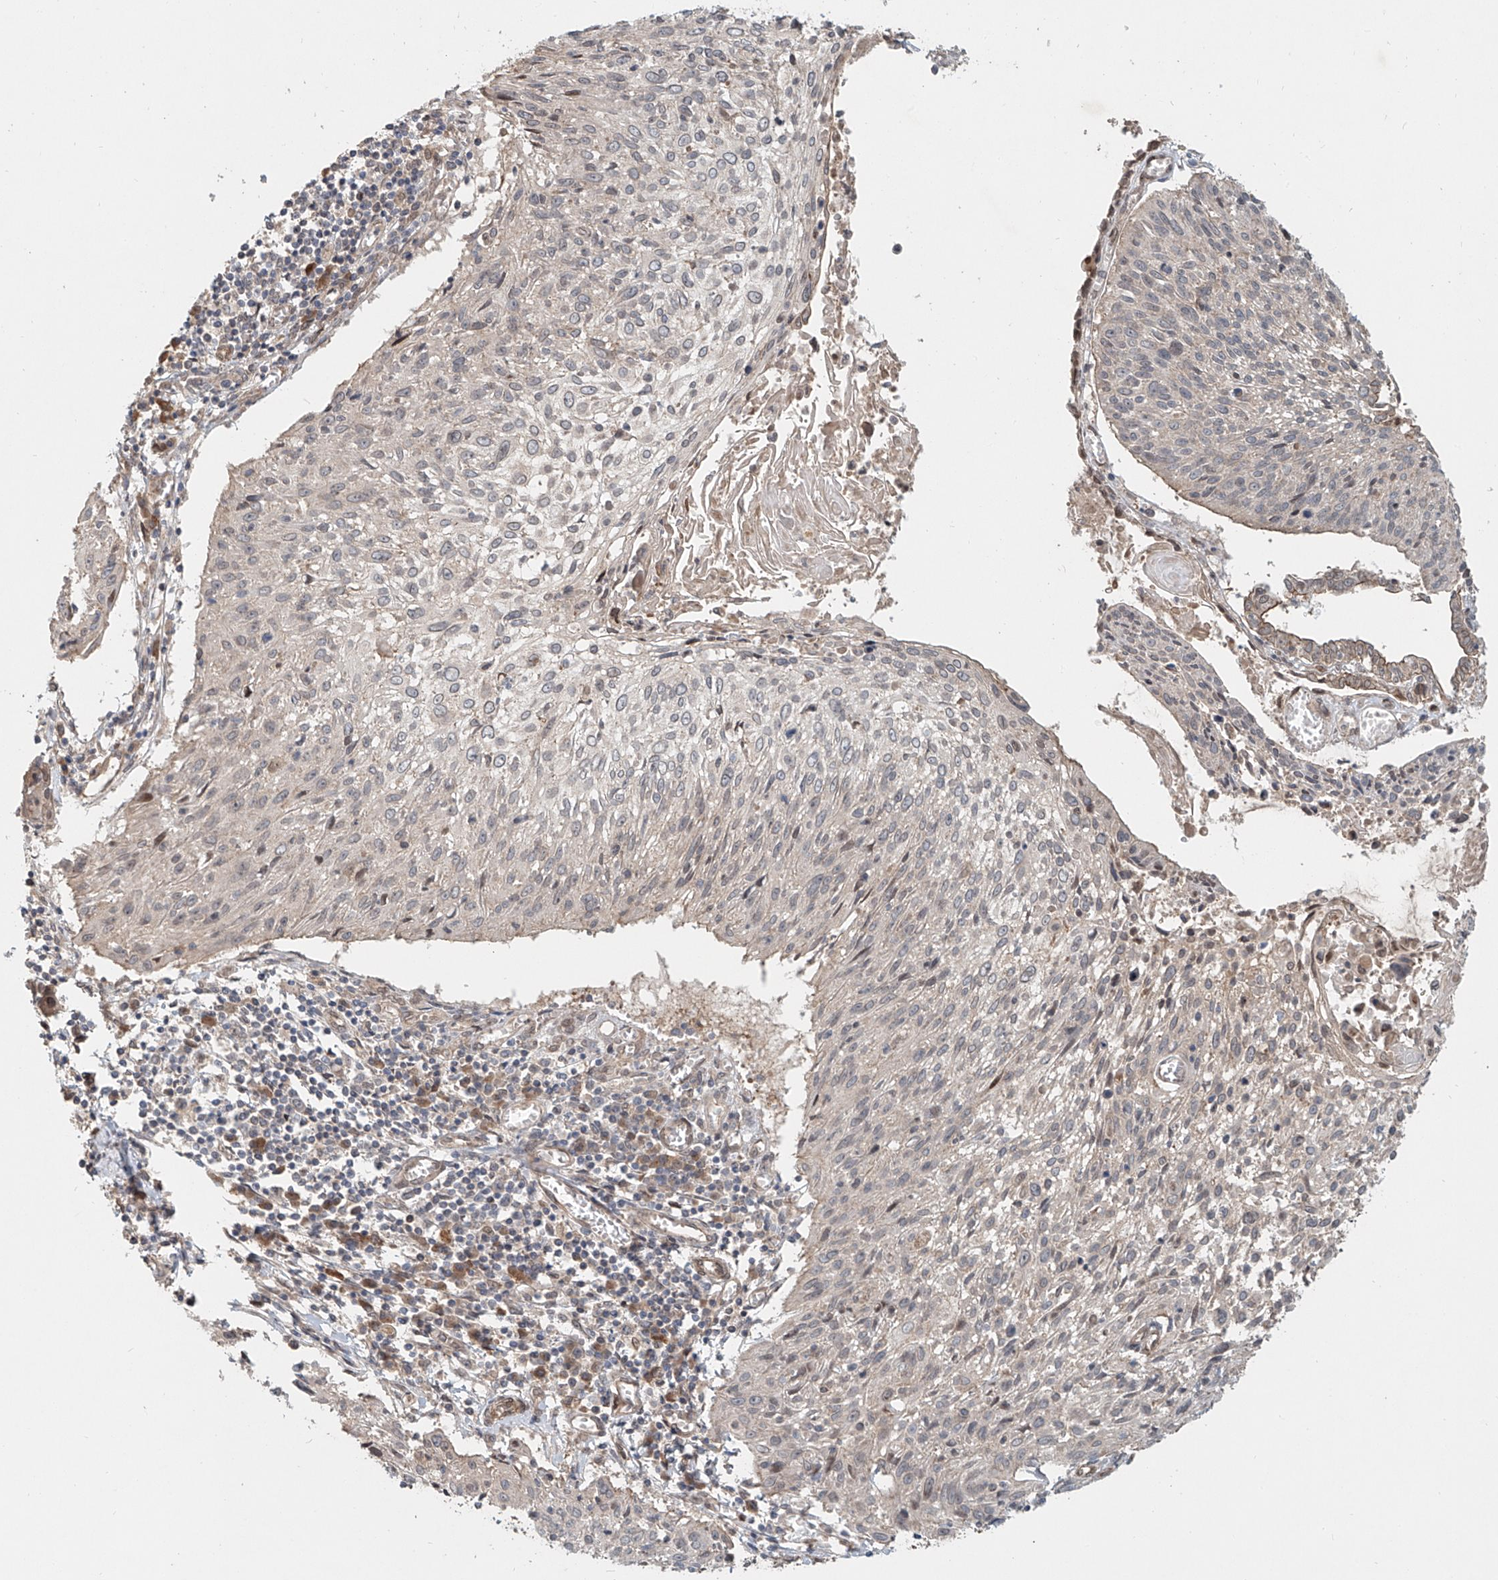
{"staining": {"intensity": "negative", "quantity": "none", "location": "none"}, "tissue": "cervical cancer", "cell_type": "Tumor cells", "image_type": "cancer", "snomed": [{"axis": "morphology", "description": "Squamous cell carcinoma, NOS"}, {"axis": "topography", "description": "Cervix"}], "caption": "Cervical squamous cell carcinoma was stained to show a protein in brown. There is no significant expression in tumor cells. The staining was performed using DAB to visualize the protein expression in brown, while the nuclei were stained in blue with hematoxylin (Magnification: 20x).", "gene": "SASH1", "patient": {"sex": "female", "age": 51}}